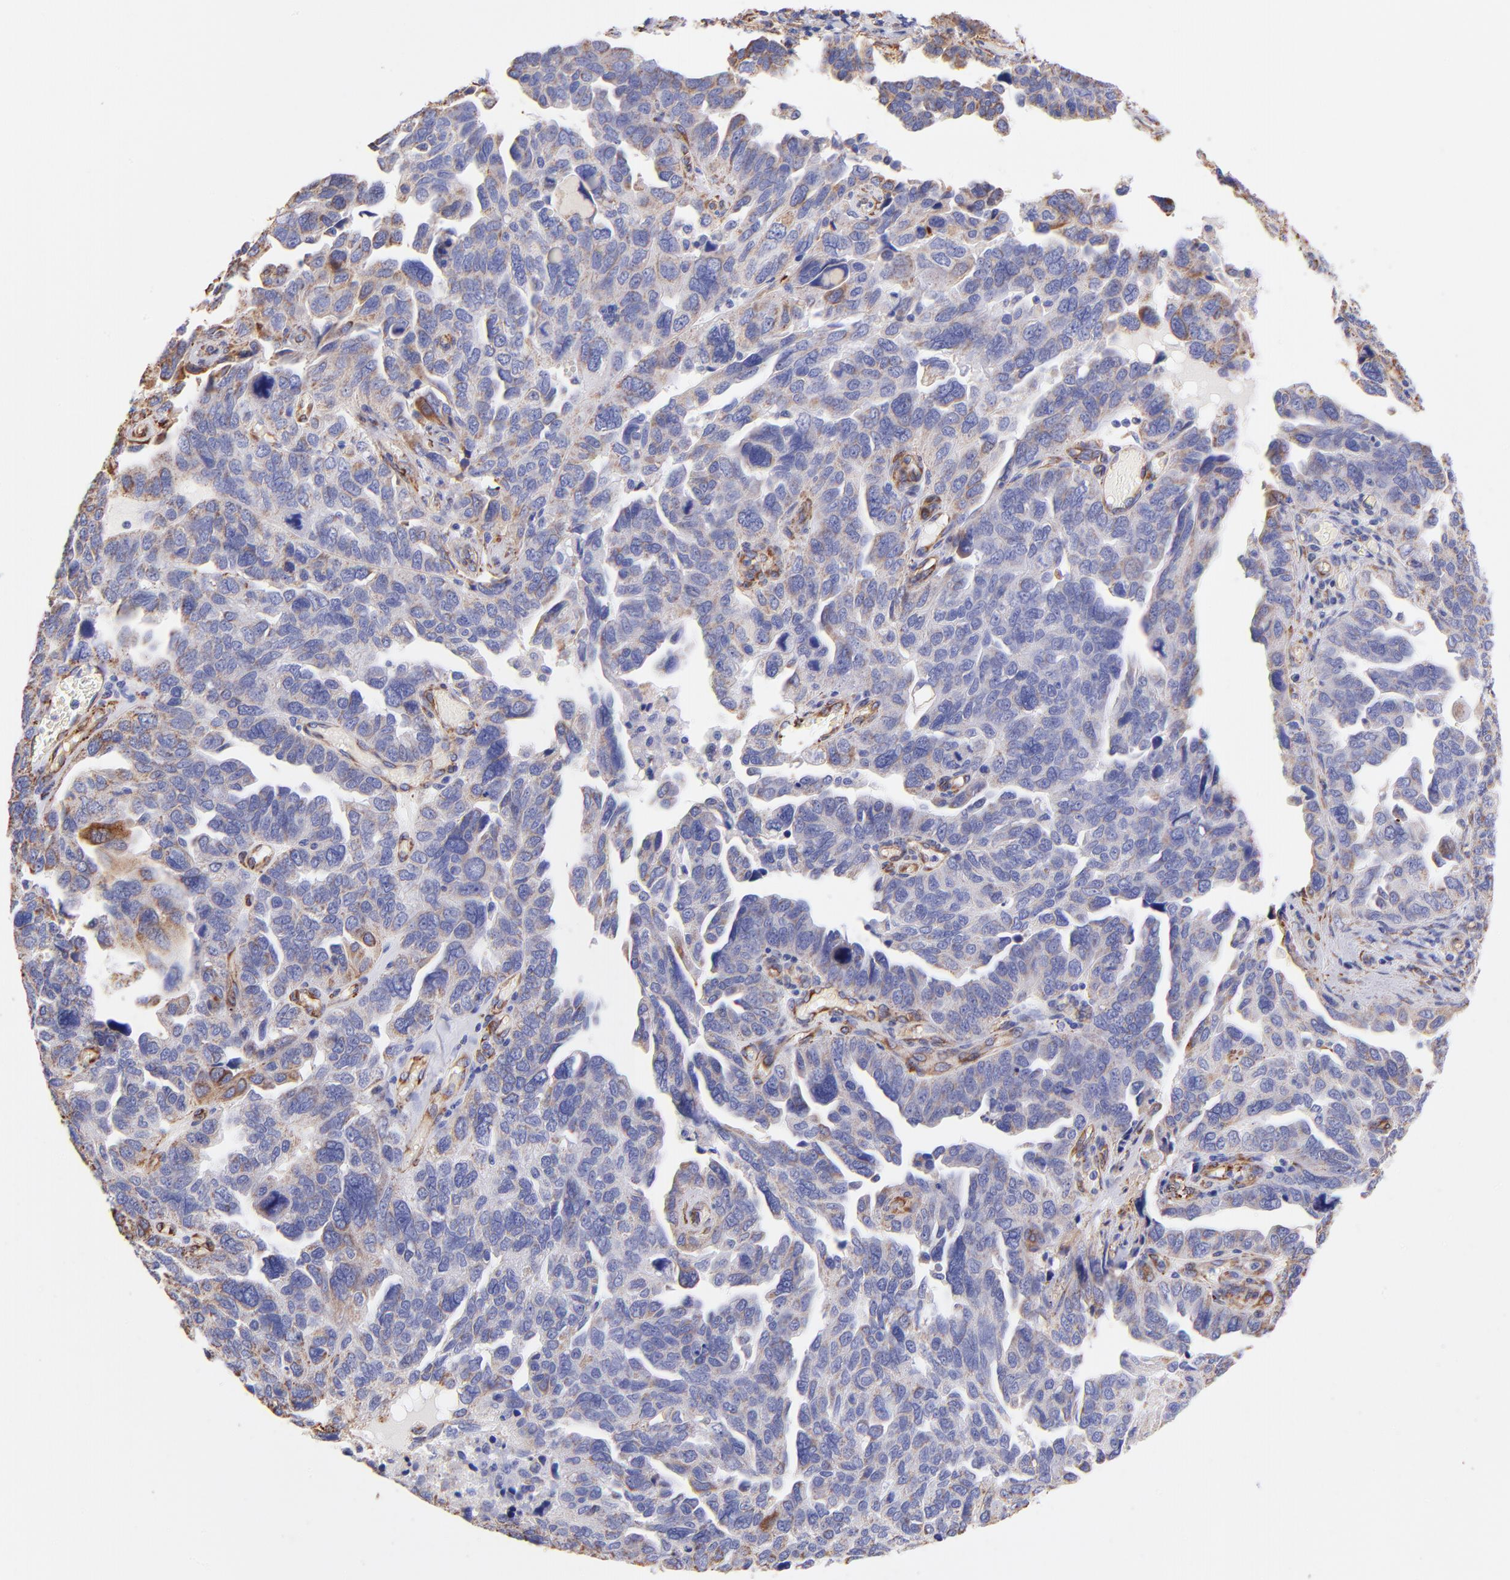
{"staining": {"intensity": "weak", "quantity": "25%-75%", "location": "cytoplasmic/membranous"}, "tissue": "ovarian cancer", "cell_type": "Tumor cells", "image_type": "cancer", "snomed": [{"axis": "morphology", "description": "Cystadenocarcinoma, serous, NOS"}, {"axis": "topography", "description": "Ovary"}], "caption": "Immunohistochemical staining of human ovarian cancer displays low levels of weak cytoplasmic/membranous positivity in approximately 25%-75% of tumor cells. (IHC, brightfield microscopy, high magnification).", "gene": "SPARC", "patient": {"sex": "female", "age": 64}}